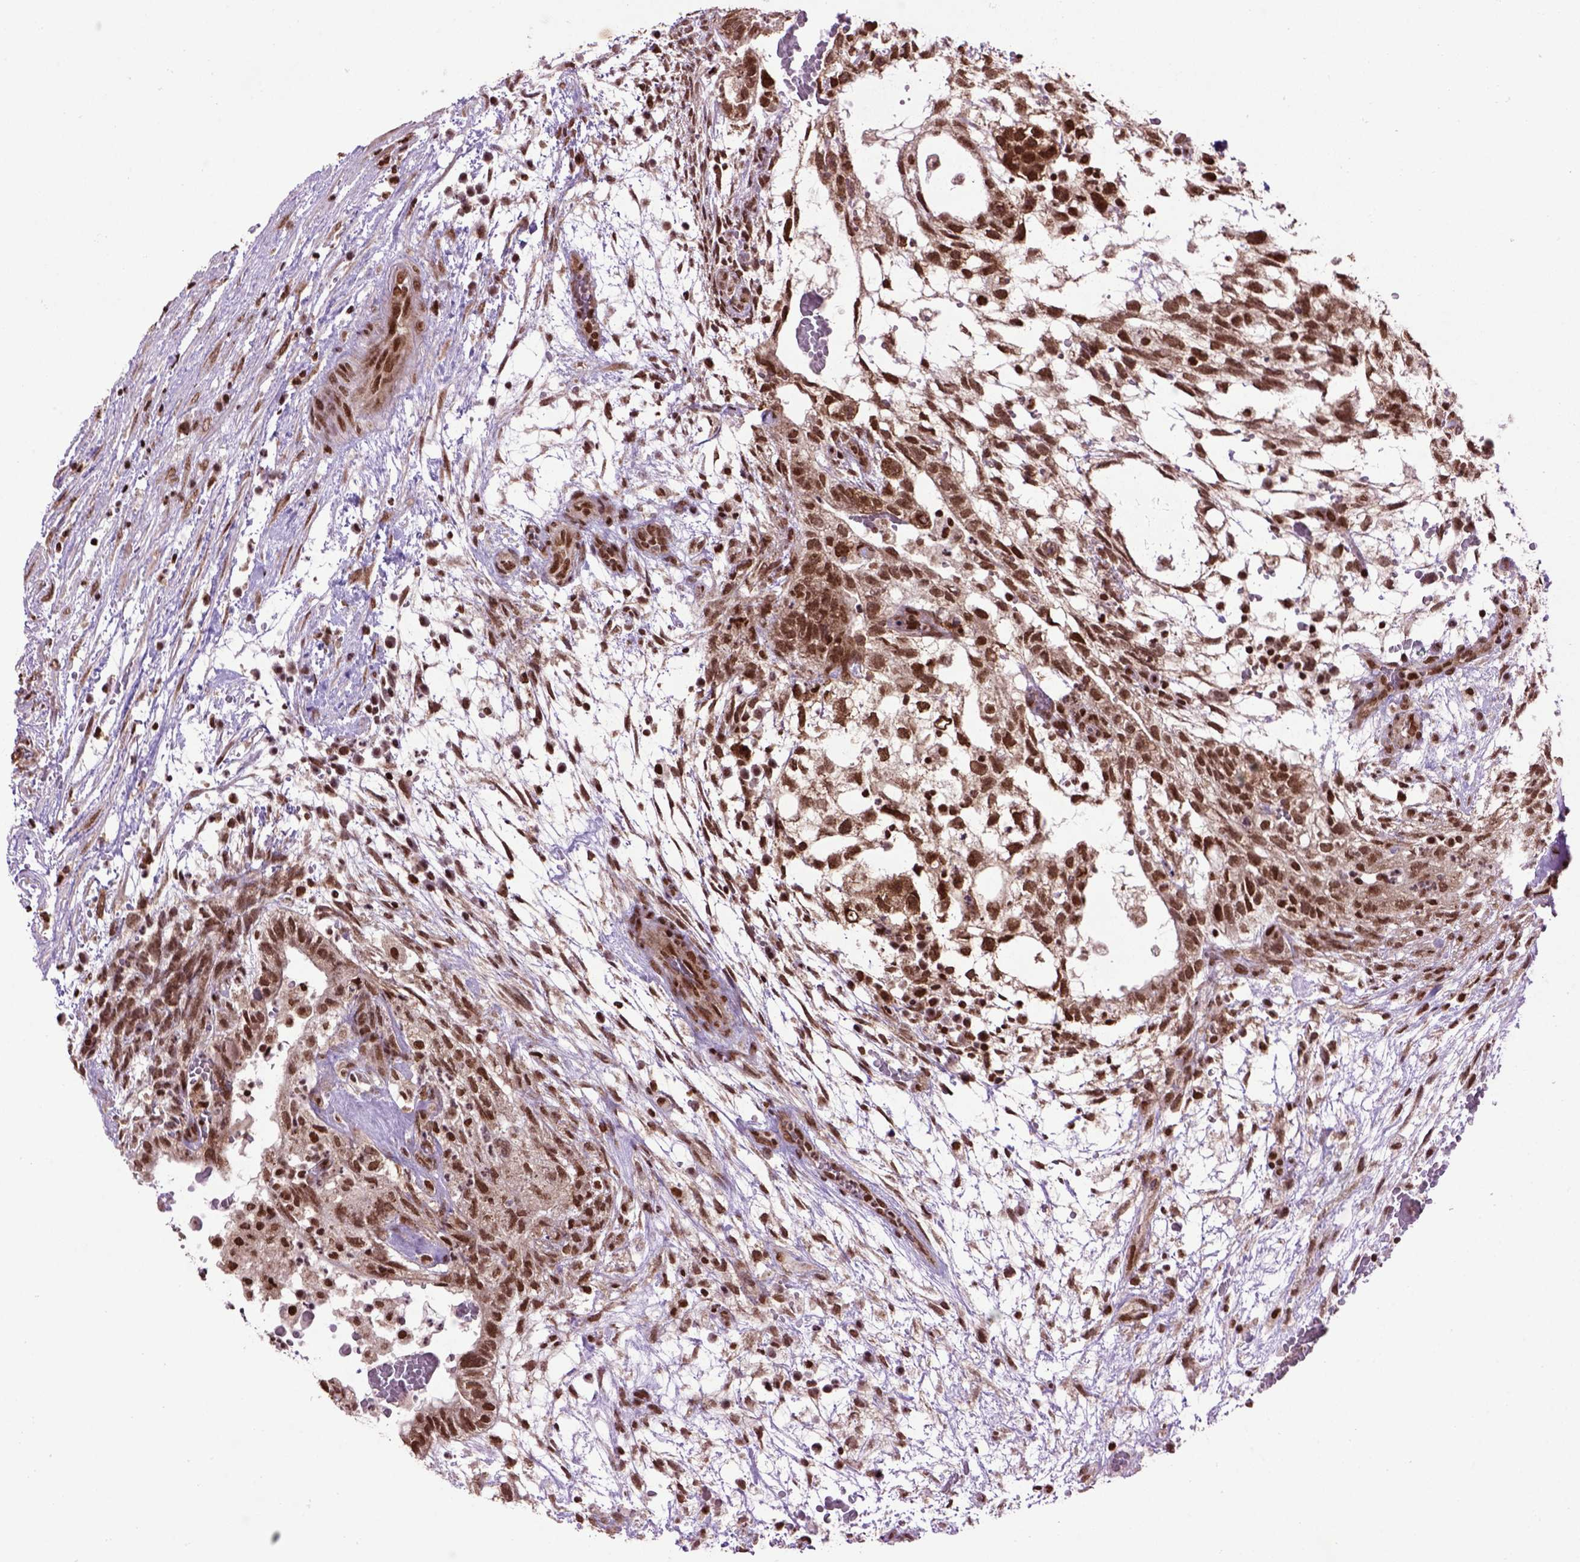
{"staining": {"intensity": "strong", "quantity": ">75%", "location": "cytoplasmic/membranous,nuclear"}, "tissue": "testis cancer", "cell_type": "Tumor cells", "image_type": "cancer", "snomed": [{"axis": "morphology", "description": "Normal tissue, NOS"}, {"axis": "morphology", "description": "Carcinoma, Embryonal, NOS"}, {"axis": "topography", "description": "Testis"}], "caption": "Embryonal carcinoma (testis) was stained to show a protein in brown. There is high levels of strong cytoplasmic/membranous and nuclear staining in approximately >75% of tumor cells.", "gene": "CELF1", "patient": {"sex": "male", "age": 32}}